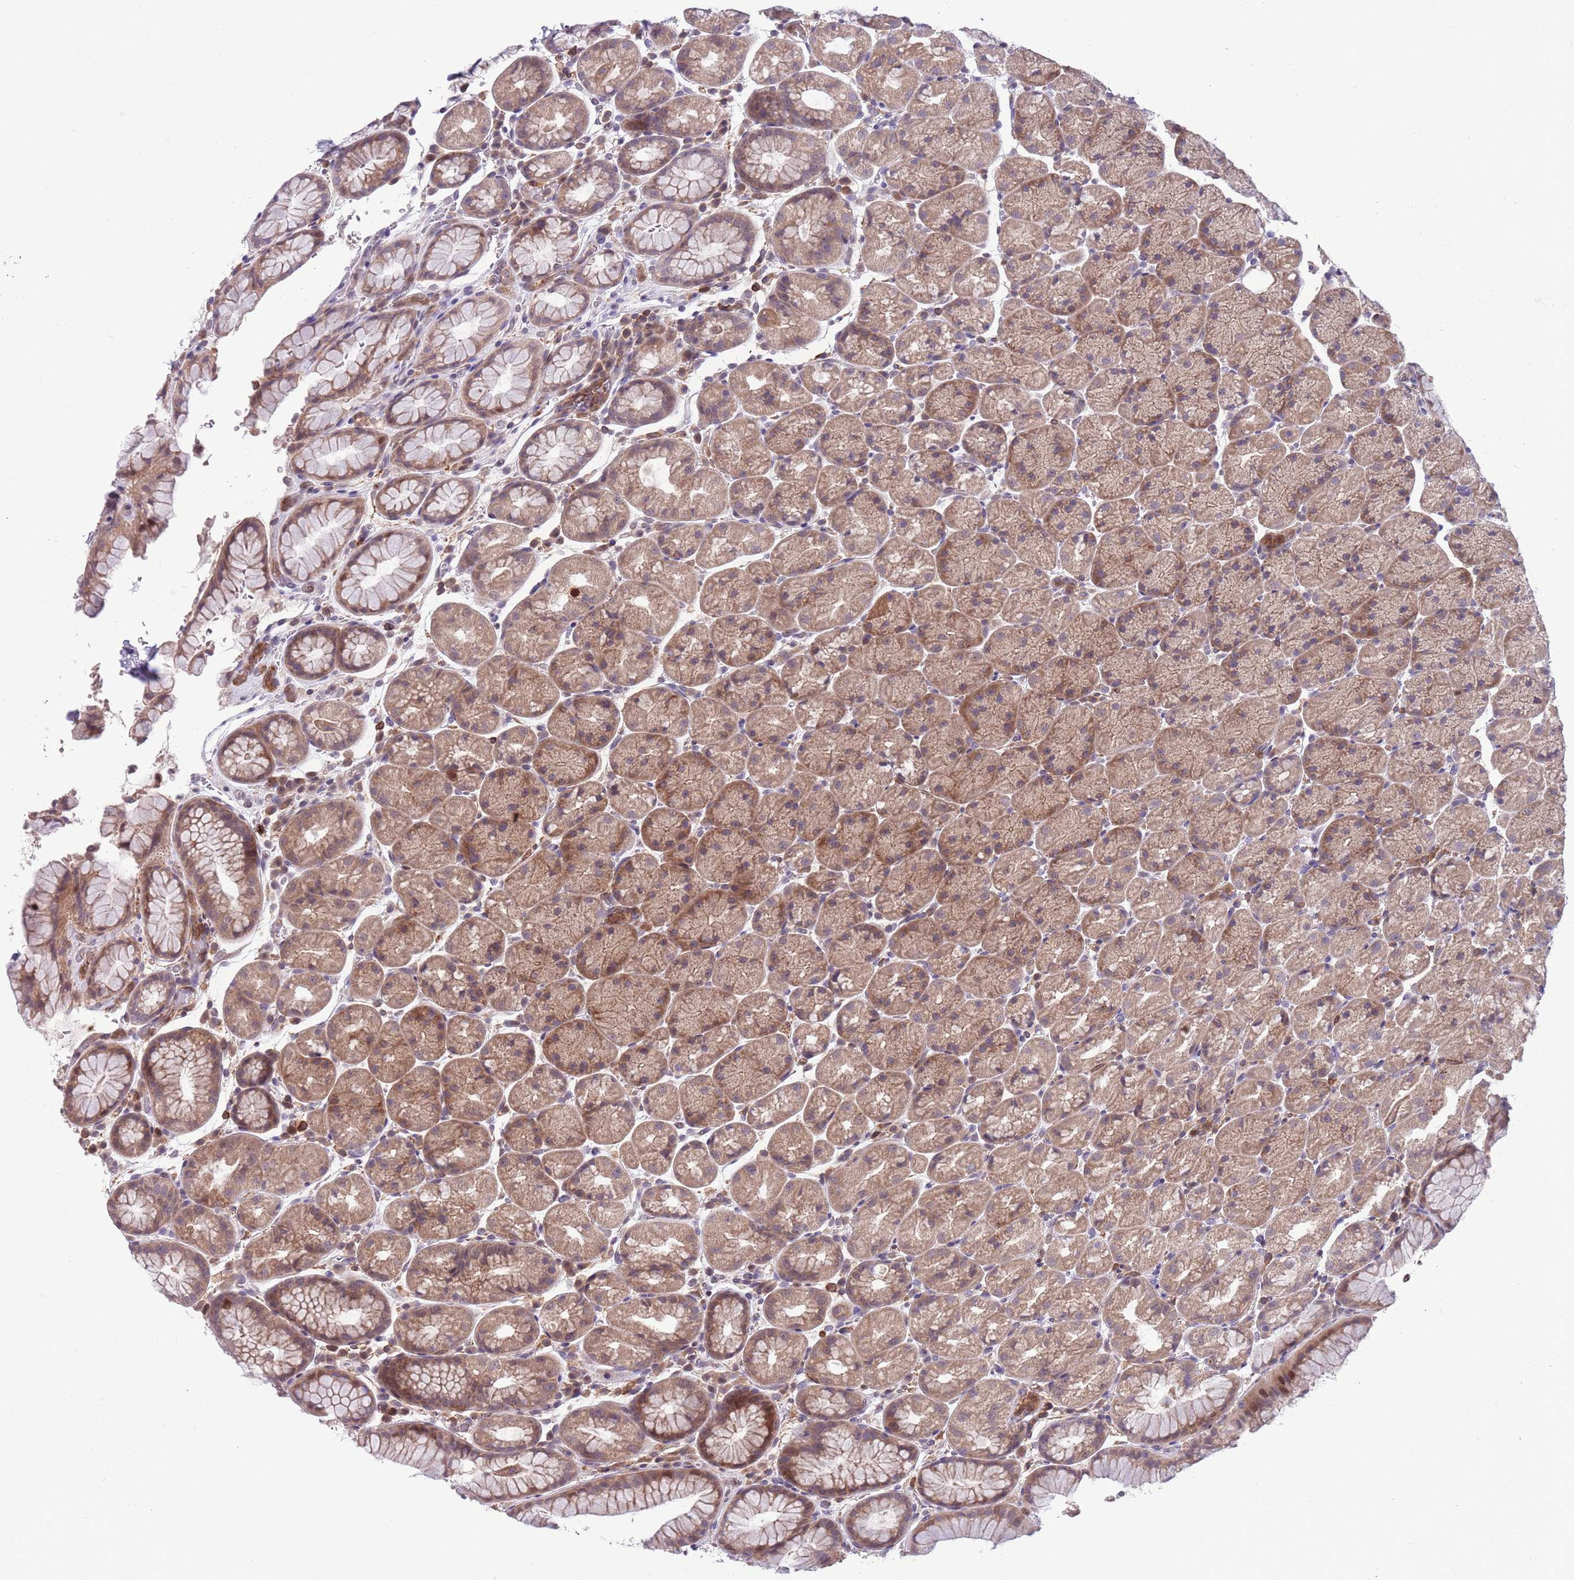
{"staining": {"intensity": "moderate", "quantity": "25%-75%", "location": "cytoplasmic/membranous"}, "tissue": "stomach", "cell_type": "Glandular cells", "image_type": "normal", "snomed": [{"axis": "morphology", "description": "Normal tissue, NOS"}, {"axis": "topography", "description": "Stomach, upper"}, {"axis": "topography", "description": "Stomach, lower"}], "caption": "The photomicrograph shows immunohistochemical staining of unremarkable stomach. There is moderate cytoplasmic/membranous staining is present in approximately 25%-75% of glandular cells. The staining was performed using DAB to visualize the protein expression in brown, while the nuclei were stained in blue with hematoxylin (Magnification: 20x).", "gene": "JAML", "patient": {"sex": "male", "age": 67}}